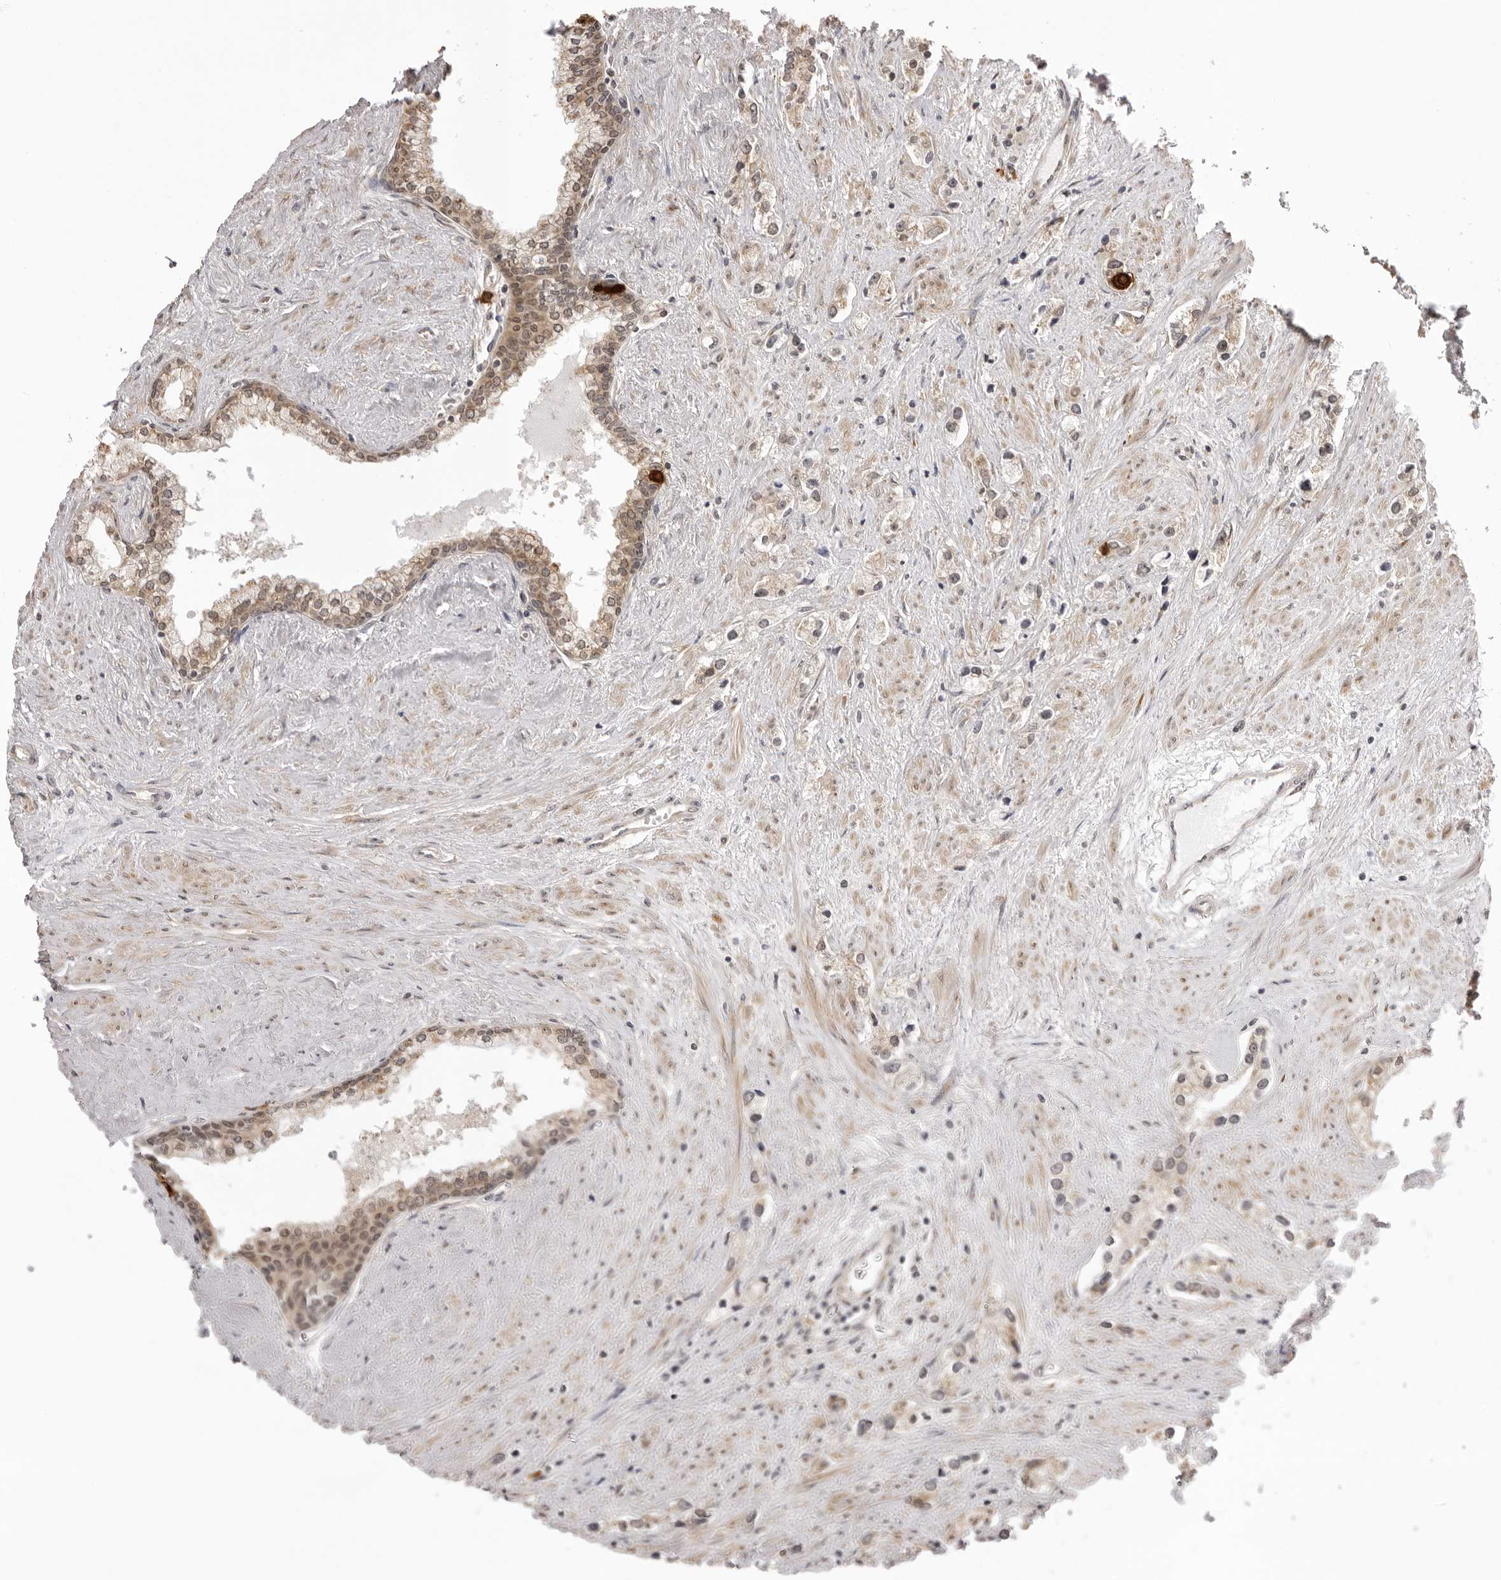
{"staining": {"intensity": "weak", "quantity": "25%-75%", "location": "cytoplasmic/membranous"}, "tissue": "prostate cancer", "cell_type": "Tumor cells", "image_type": "cancer", "snomed": [{"axis": "morphology", "description": "Adenocarcinoma, High grade"}, {"axis": "topography", "description": "Prostate"}], "caption": "Prostate adenocarcinoma (high-grade) tissue shows weak cytoplasmic/membranous expression in about 25%-75% of tumor cells", "gene": "ZC3H11A", "patient": {"sex": "male", "age": 66}}